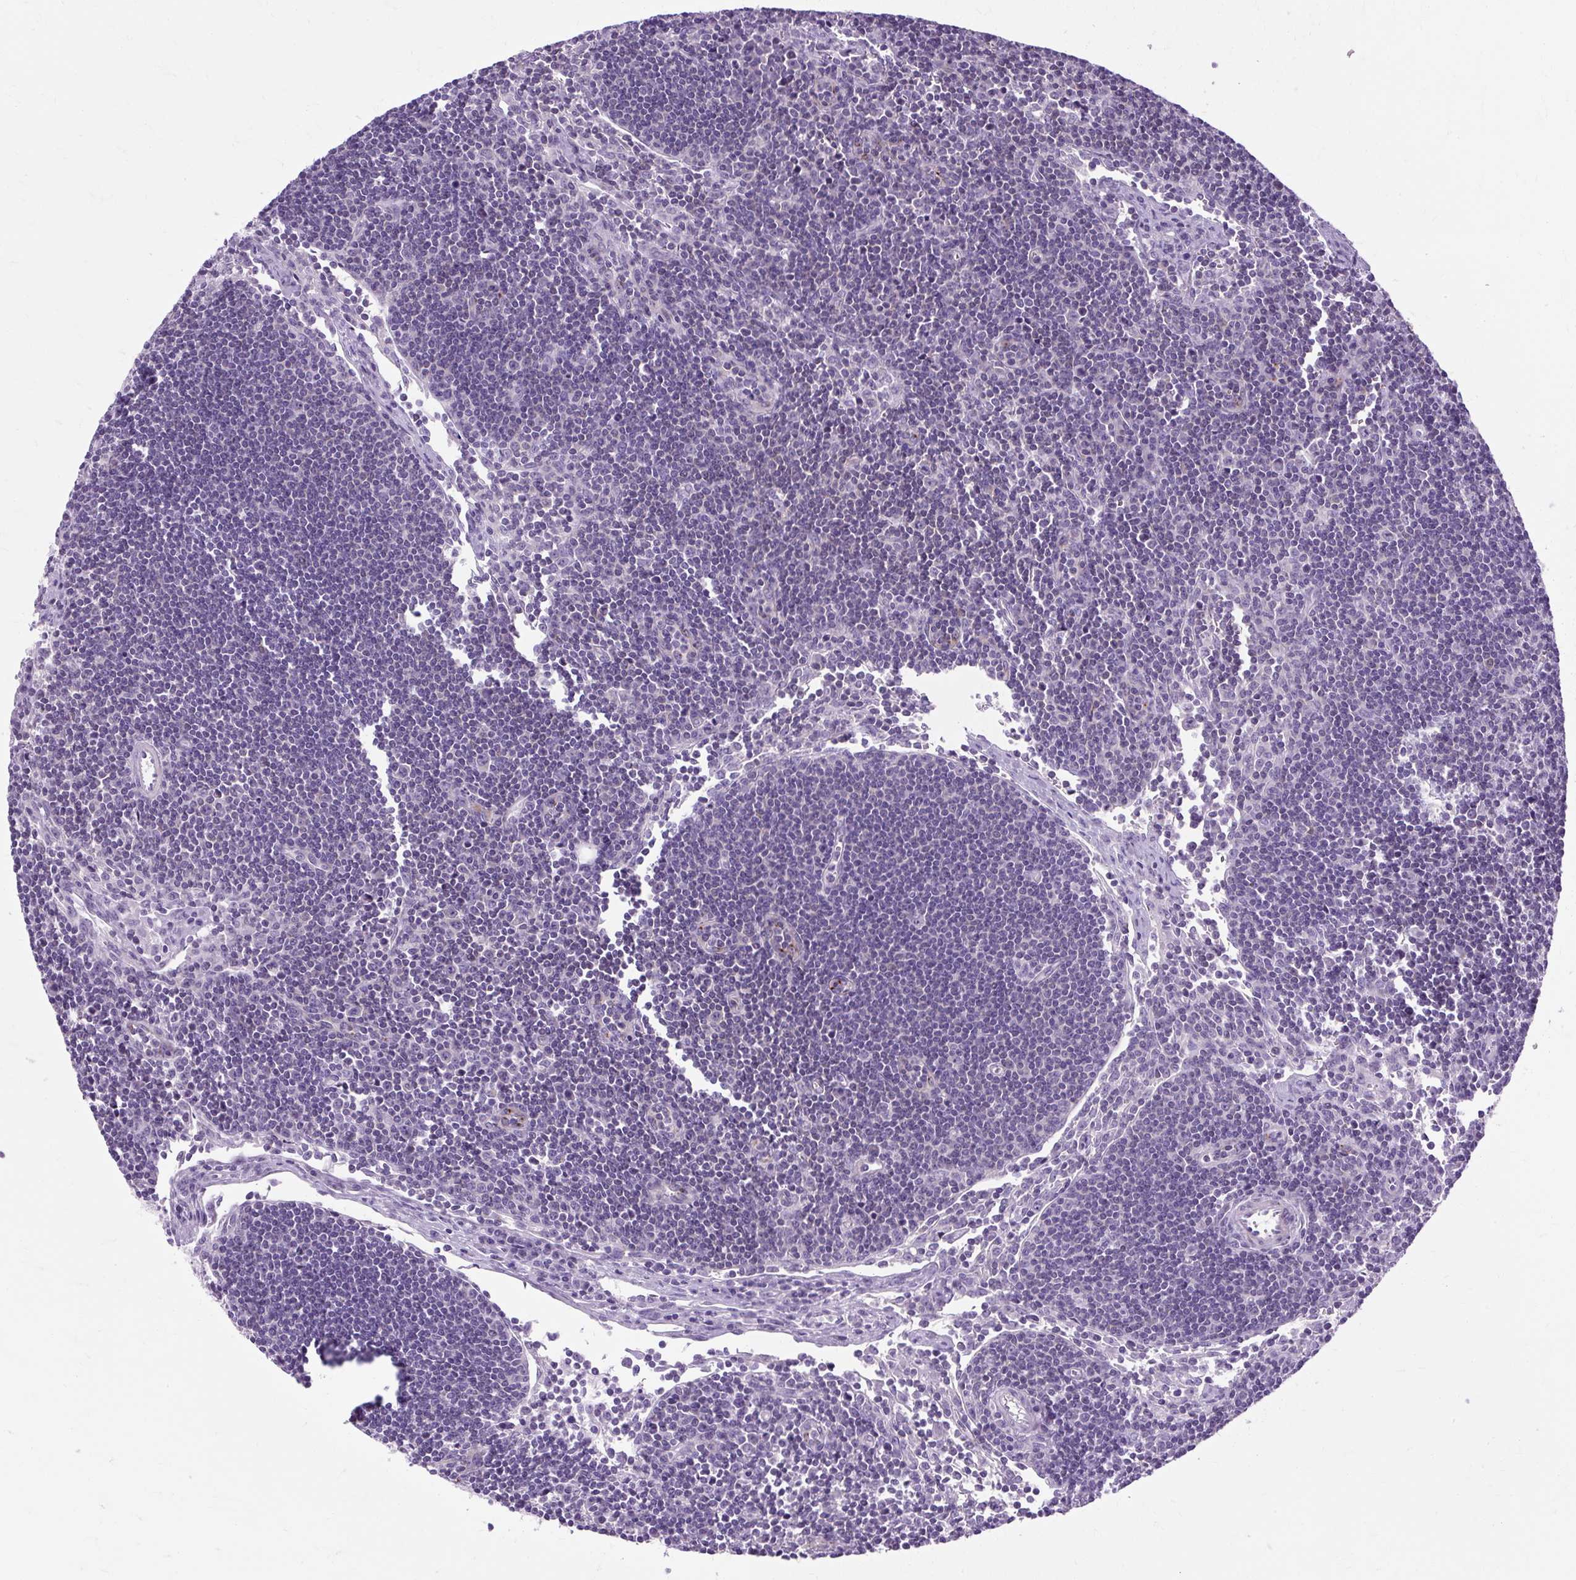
{"staining": {"intensity": "negative", "quantity": "none", "location": "none"}, "tissue": "lymph node", "cell_type": "Germinal center cells", "image_type": "normal", "snomed": [{"axis": "morphology", "description": "Normal tissue, NOS"}, {"axis": "topography", "description": "Lymph node"}], "caption": "Immunohistochemistry histopathology image of unremarkable lymph node: human lymph node stained with DAB shows no significant protein expression in germinal center cells. (Stains: DAB (3,3'-diaminobenzidine) immunohistochemistry (IHC) with hematoxylin counter stain, Microscopy: brightfield microscopy at high magnification).", "gene": "B3GNT4", "patient": {"sex": "female", "age": 29}}